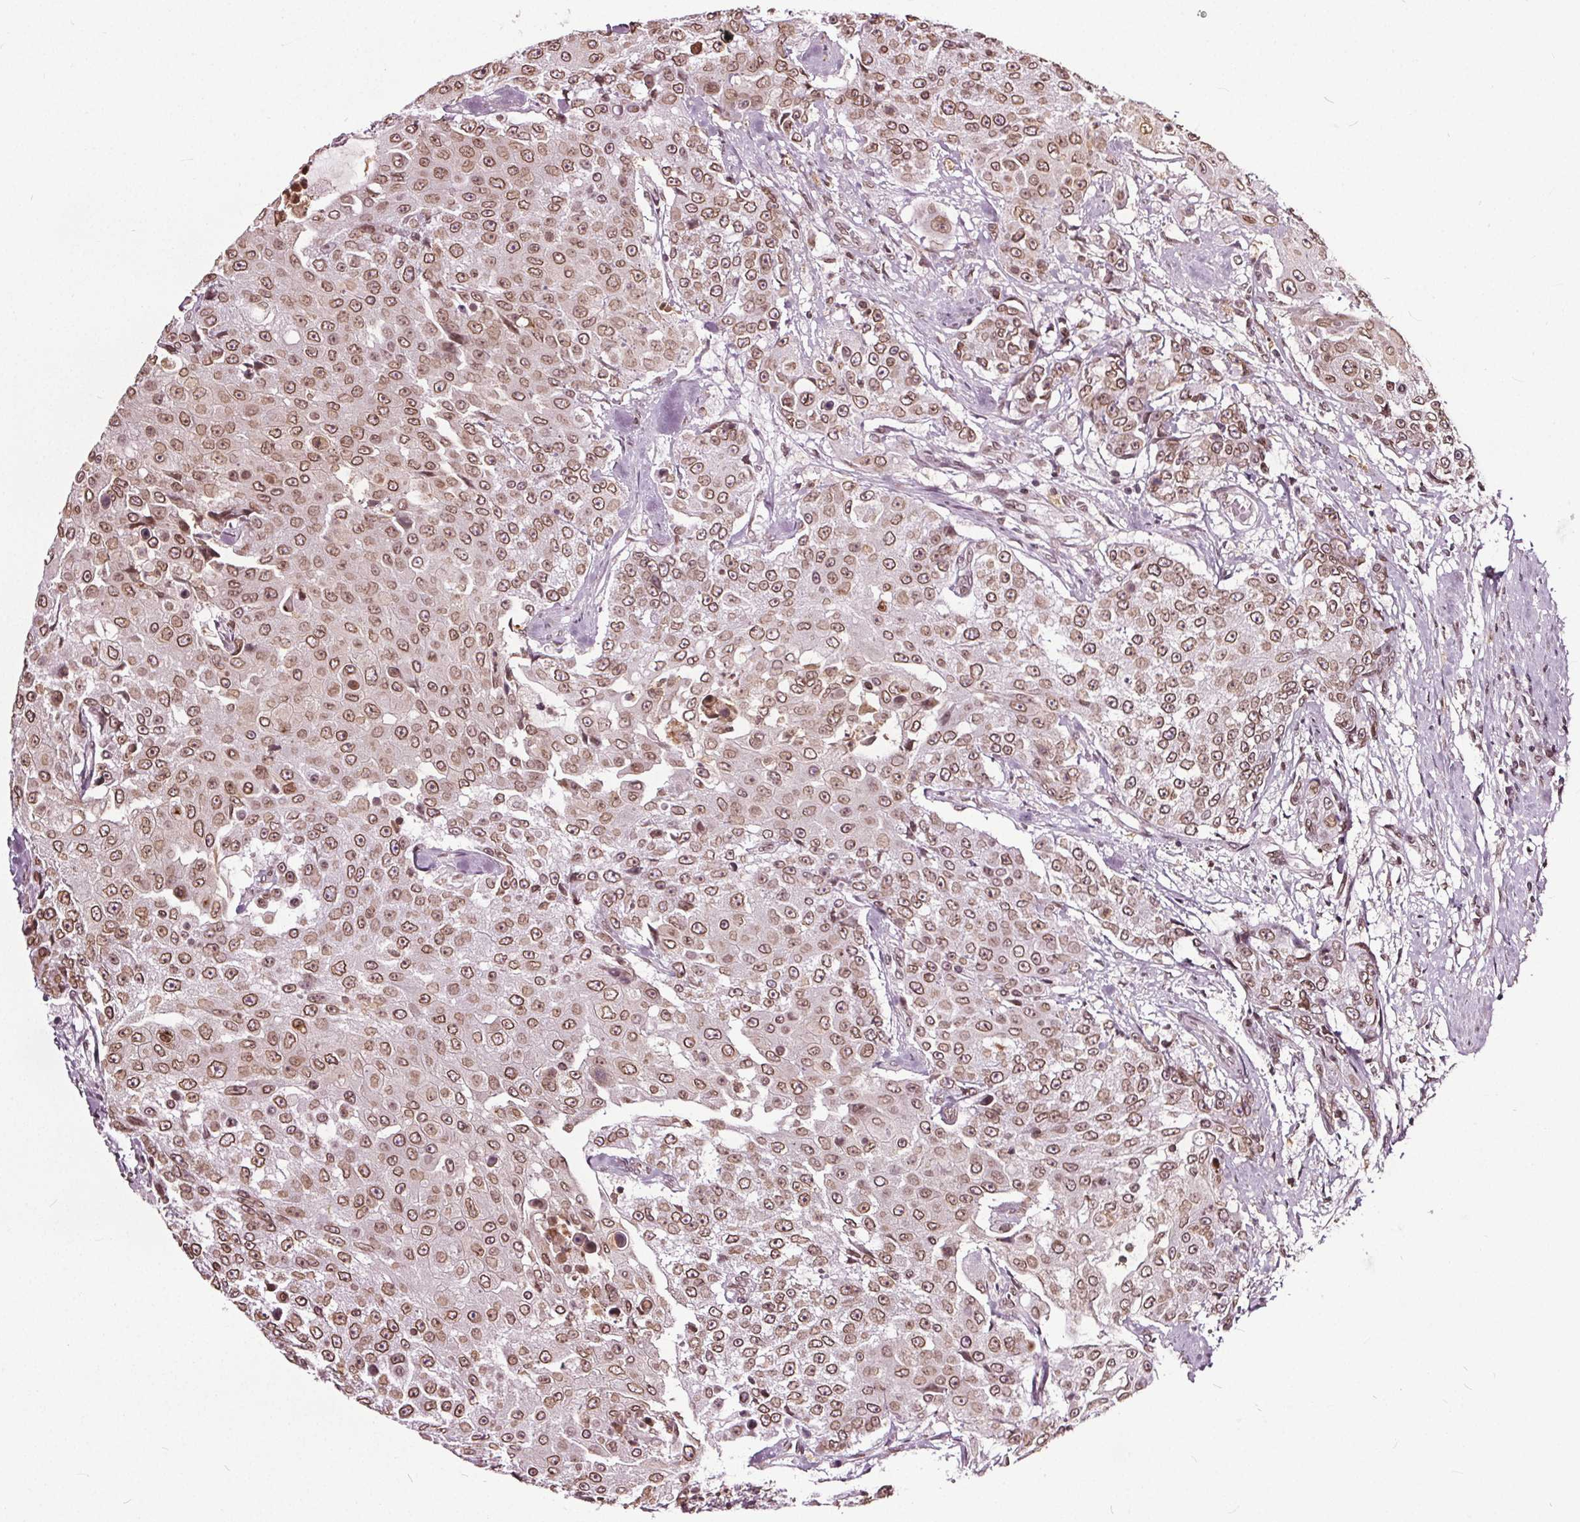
{"staining": {"intensity": "moderate", "quantity": ">75%", "location": "cytoplasmic/membranous,nuclear"}, "tissue": "urothelial cancer", "cell_type": "Tumor cells", "image_type": "cancer", "snomed": [{"axis": "morphology", "description": "Urothelial carcinoma, High grade"}, {"axis": "topography", "description": "Urinary bladder"}], "caption": "Protein staining of urothelial cancer tissue reveals moderate cytoplasmic/membranous and nuclear expression in about >75% of tumor cells.", "gene": "TTC39C", "patient": {"sex": "female", "age": 63}}